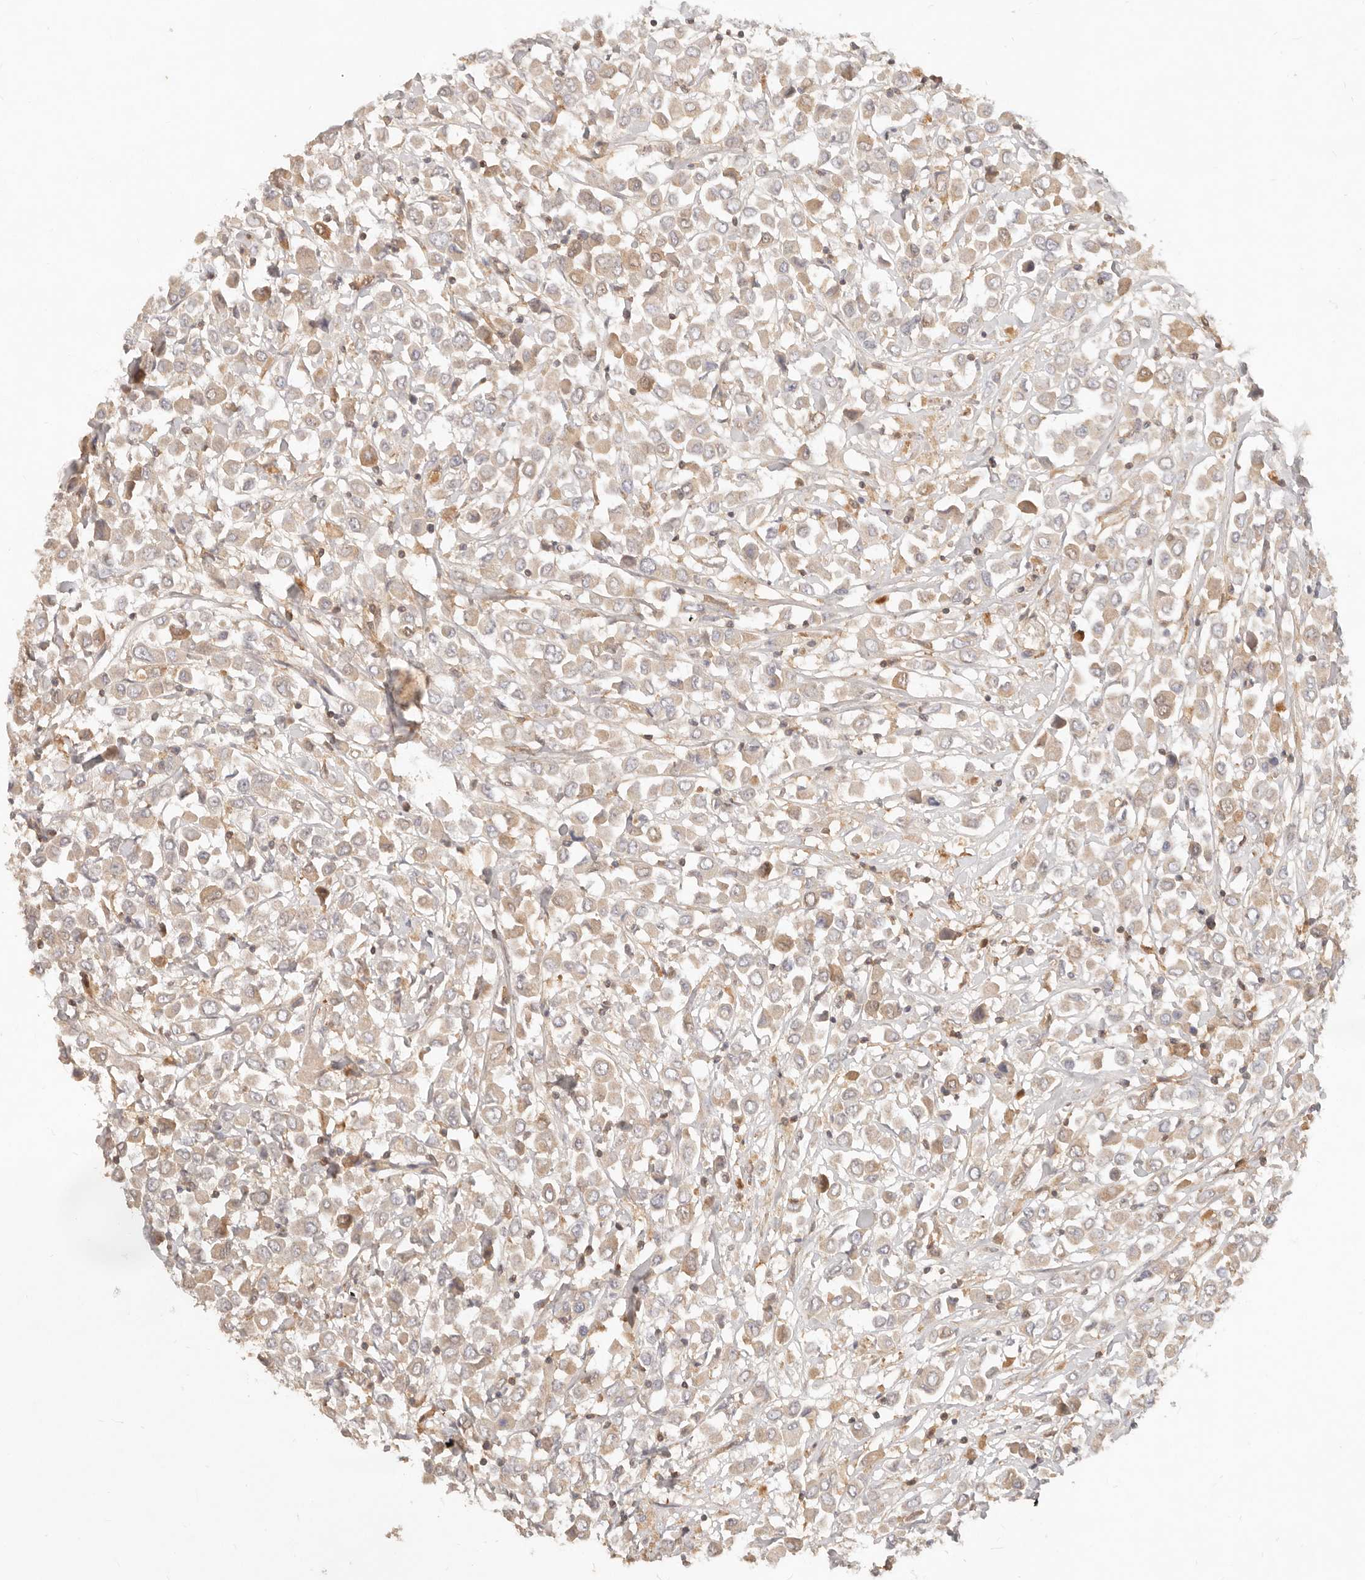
{"staining": {"intensity": "weak", "quantity": ">75%", "location": "cytoplasmic/membranous"}, "tissue": "breast cancer", "cell_type": "Tumor cells", "image_type": "cancer", "snomed": [{"axis": "morphology", "description": "Duct carcinoma"}, {"axis": "topography", "description": "Breast"}], "caption": "Immunohistochemistry (DAB) staining of infiltrating ductal carcinoma (breast) demonstrates weak cytoplasmic/membranous protein expression in about >75% of tumor cells. The staining was performed using DAB, with brown indicating positive protein expression. Nuclei are stained blue with hematoxylin.", "gene": "NECAP2", "patient": {"sex": "female", "age": 61}}